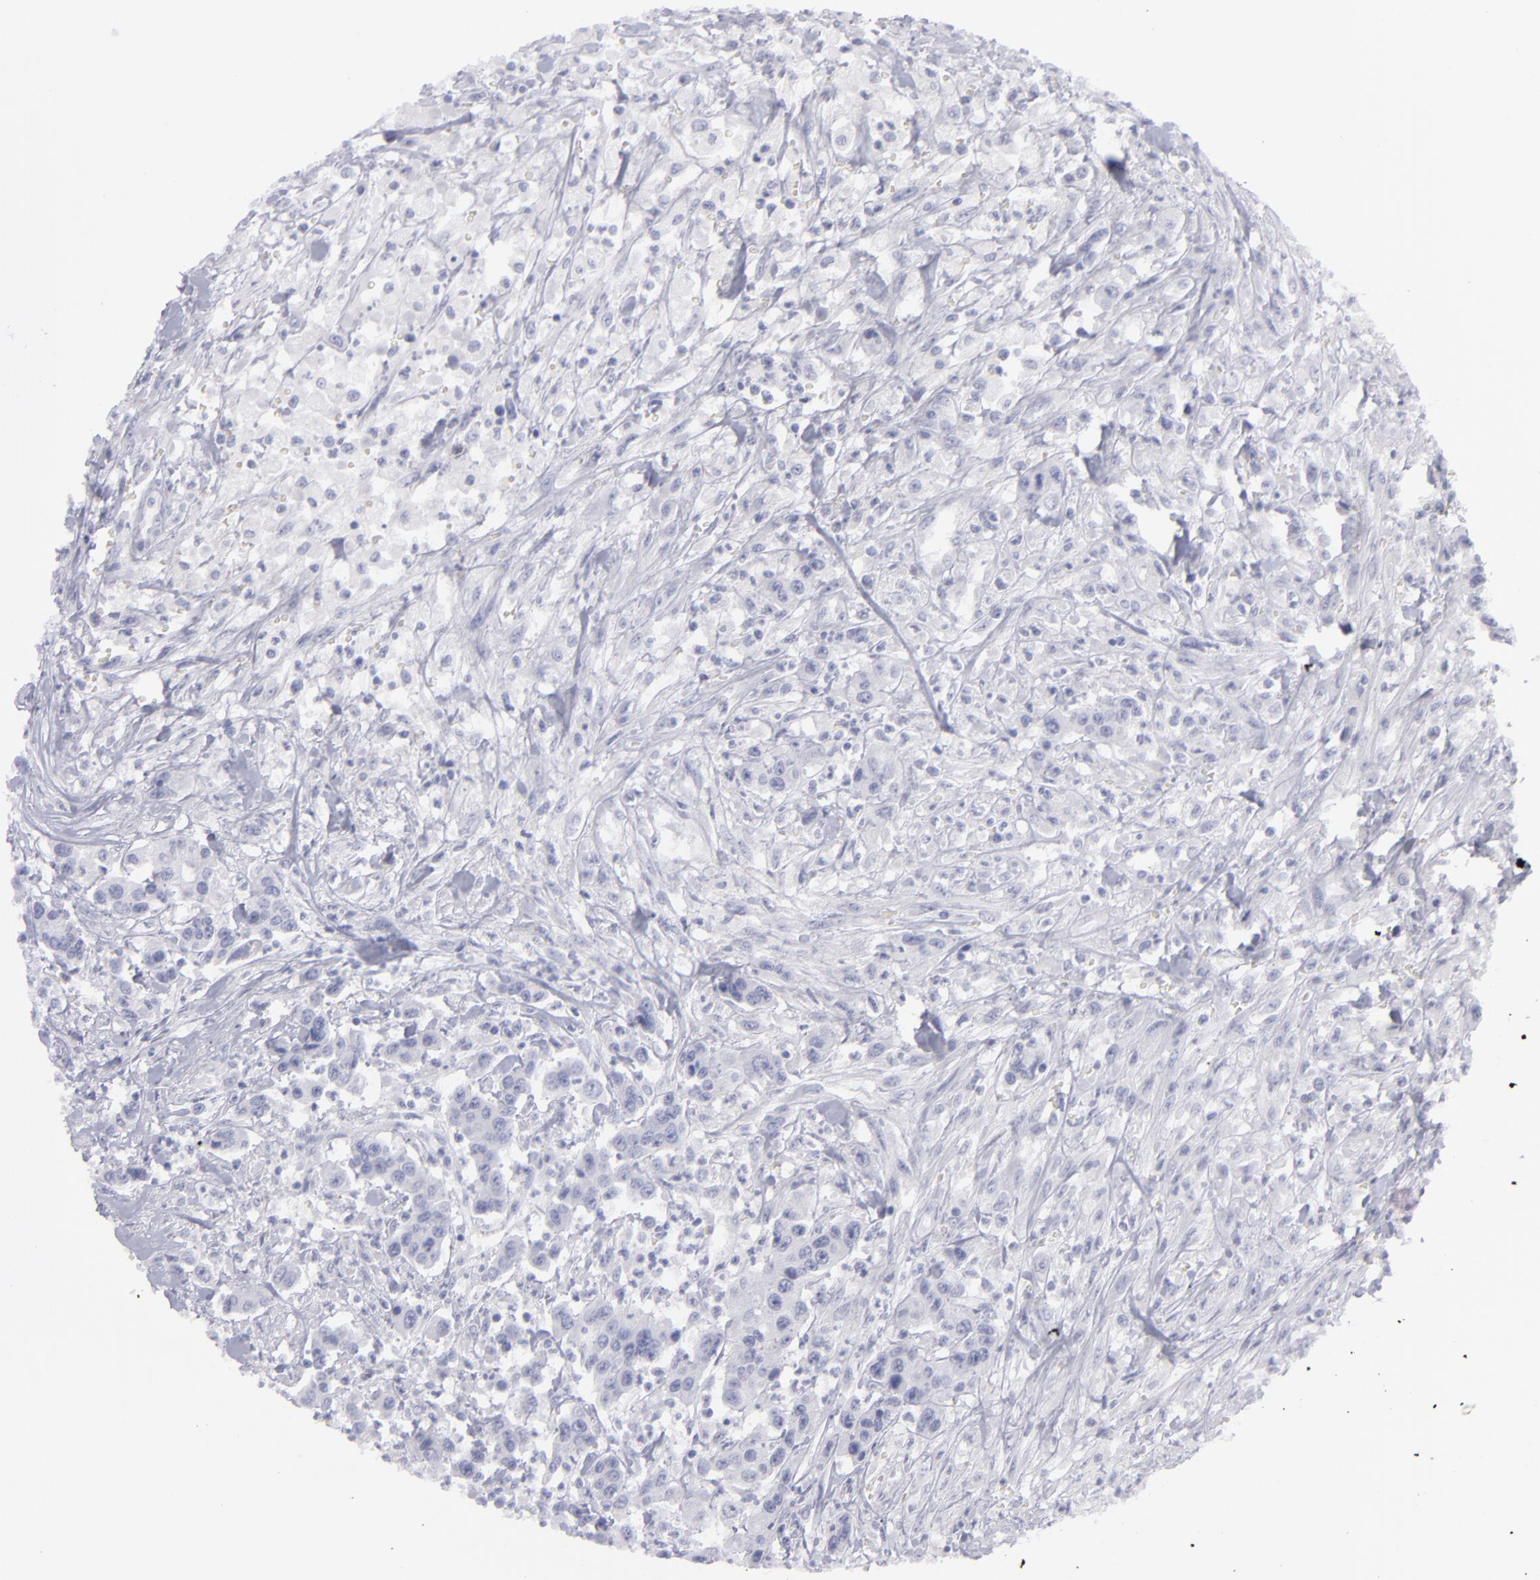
{"staining": {"intensity": "negative", "quantity": "none", "location": "none"}, "tissue": "urothelial cancer", "cell_type": "Tumor cells", "image_type": "cancer", "snomed": [{"axis": "morphology", "description": "Urothelial carcinoma, High grade"}, {"axis": "topography", "description": "Urinary bladder"}], "caption": "The micrograph exhibits no significant staining in tumor cells of high-grade urothelial carcinoma.", "gene": "MYH11", "patient": {"sex": "male", "age": 86}}